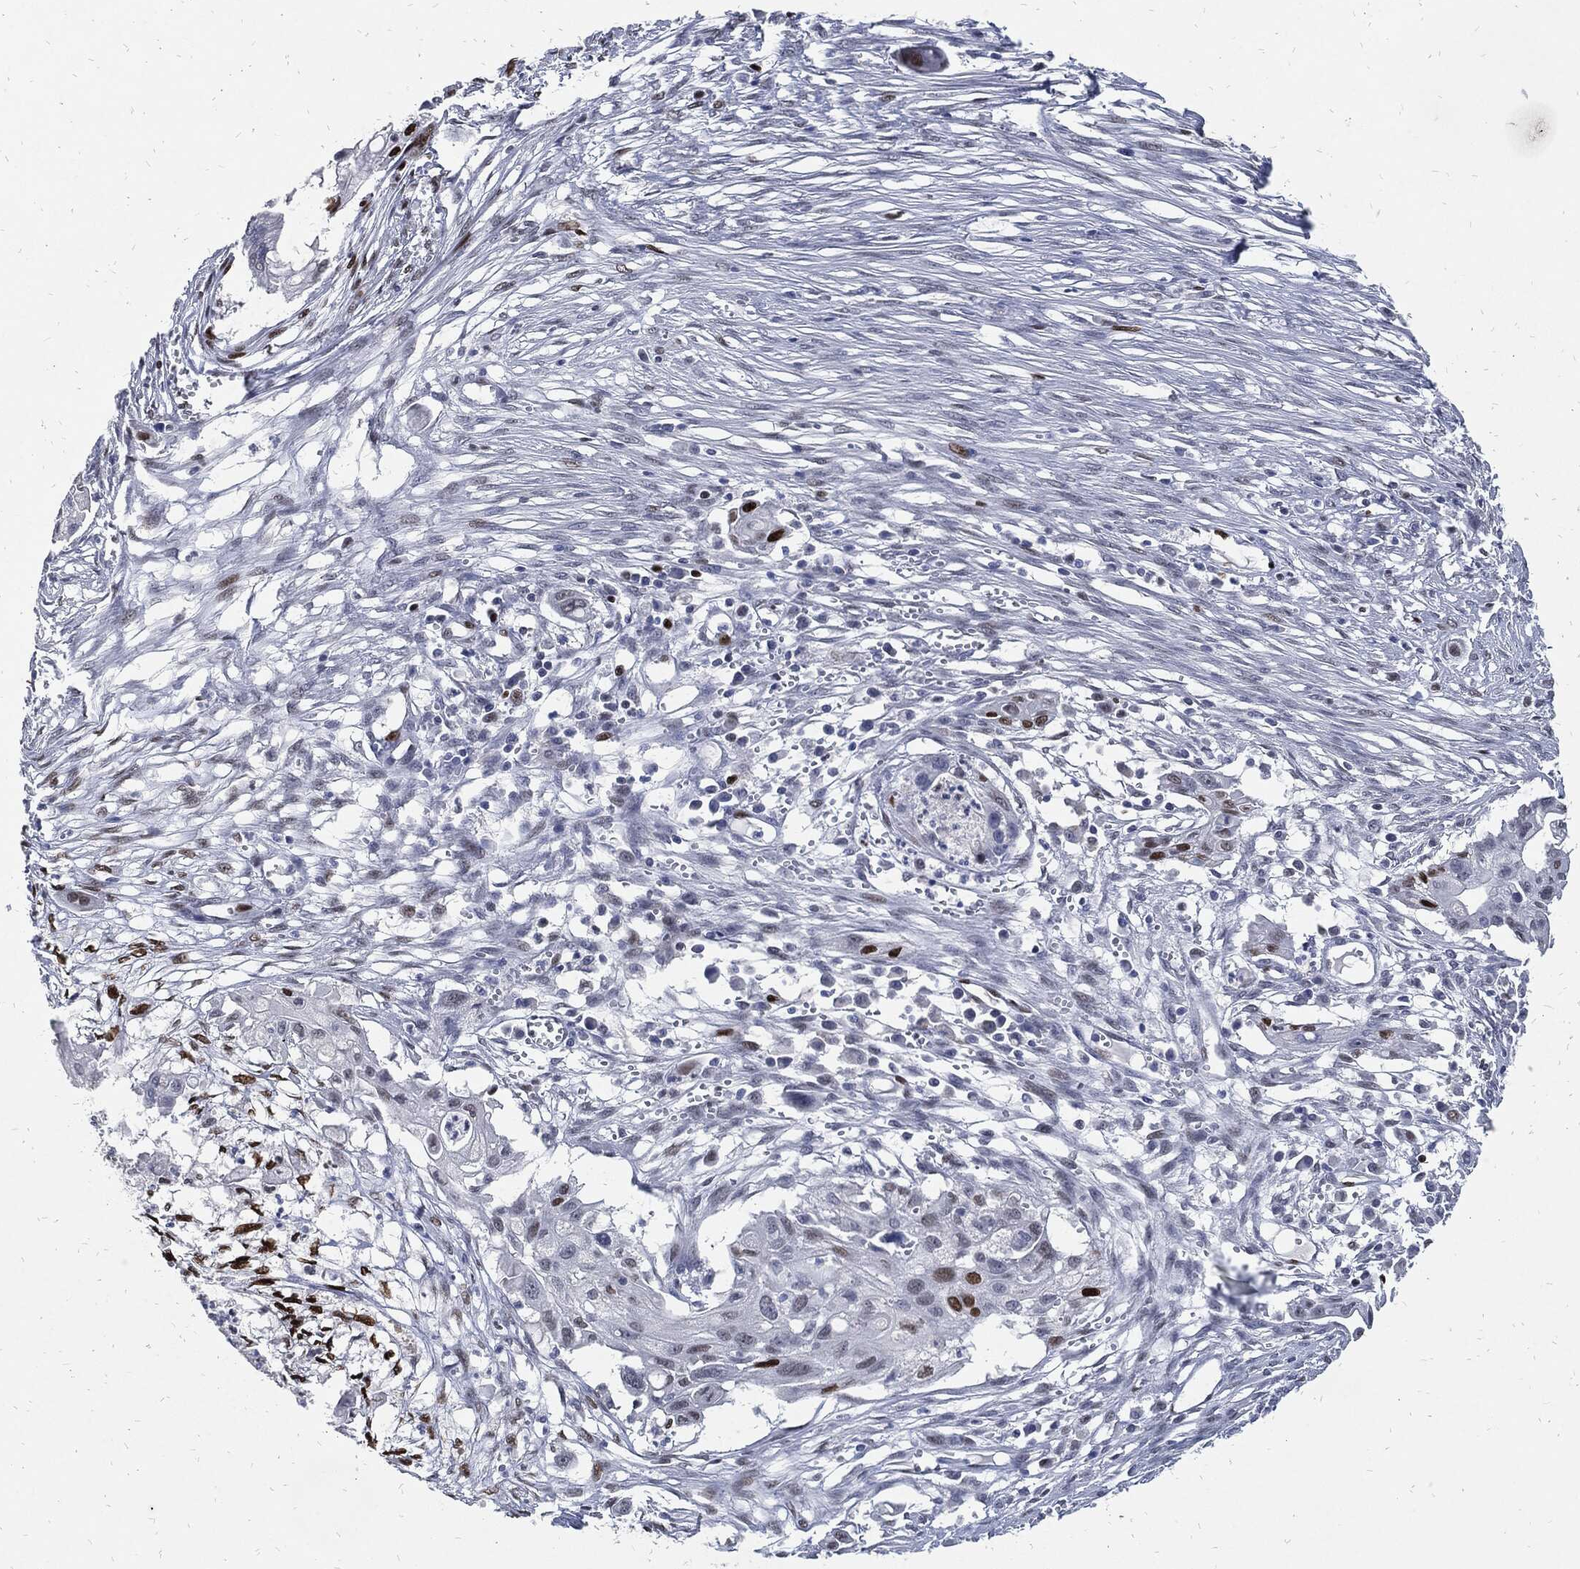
{"staining": {"intensity": "strong", "quantity": "<25%", "location": "nuclear"}, "tissue": "pancreatic cancer", "cell_type": "Tumor cells", "image_type": "cancer", "snomed": [{"axis": "morphology", "description": "Normal tissue, NOS"}, {"axis": "morphology", "description": "Adenocarcinoma, NOS"}, {"axis": "topography", "description": "Pancreas"}], "caption": "The immunohistochemical stain labels strong nuclear positivity in tumor cells of pancreatic cancer (adenocarcinoma) tissue. The staining was performed using DAB (3,3'-diaminobenzidine) to visualize the protein expression in brown, while the nuclei were stained in blue with hematoxylin (Magnification: 20x).", "gene": "JUN", "patient": {"sex": "female", "age": 58}}